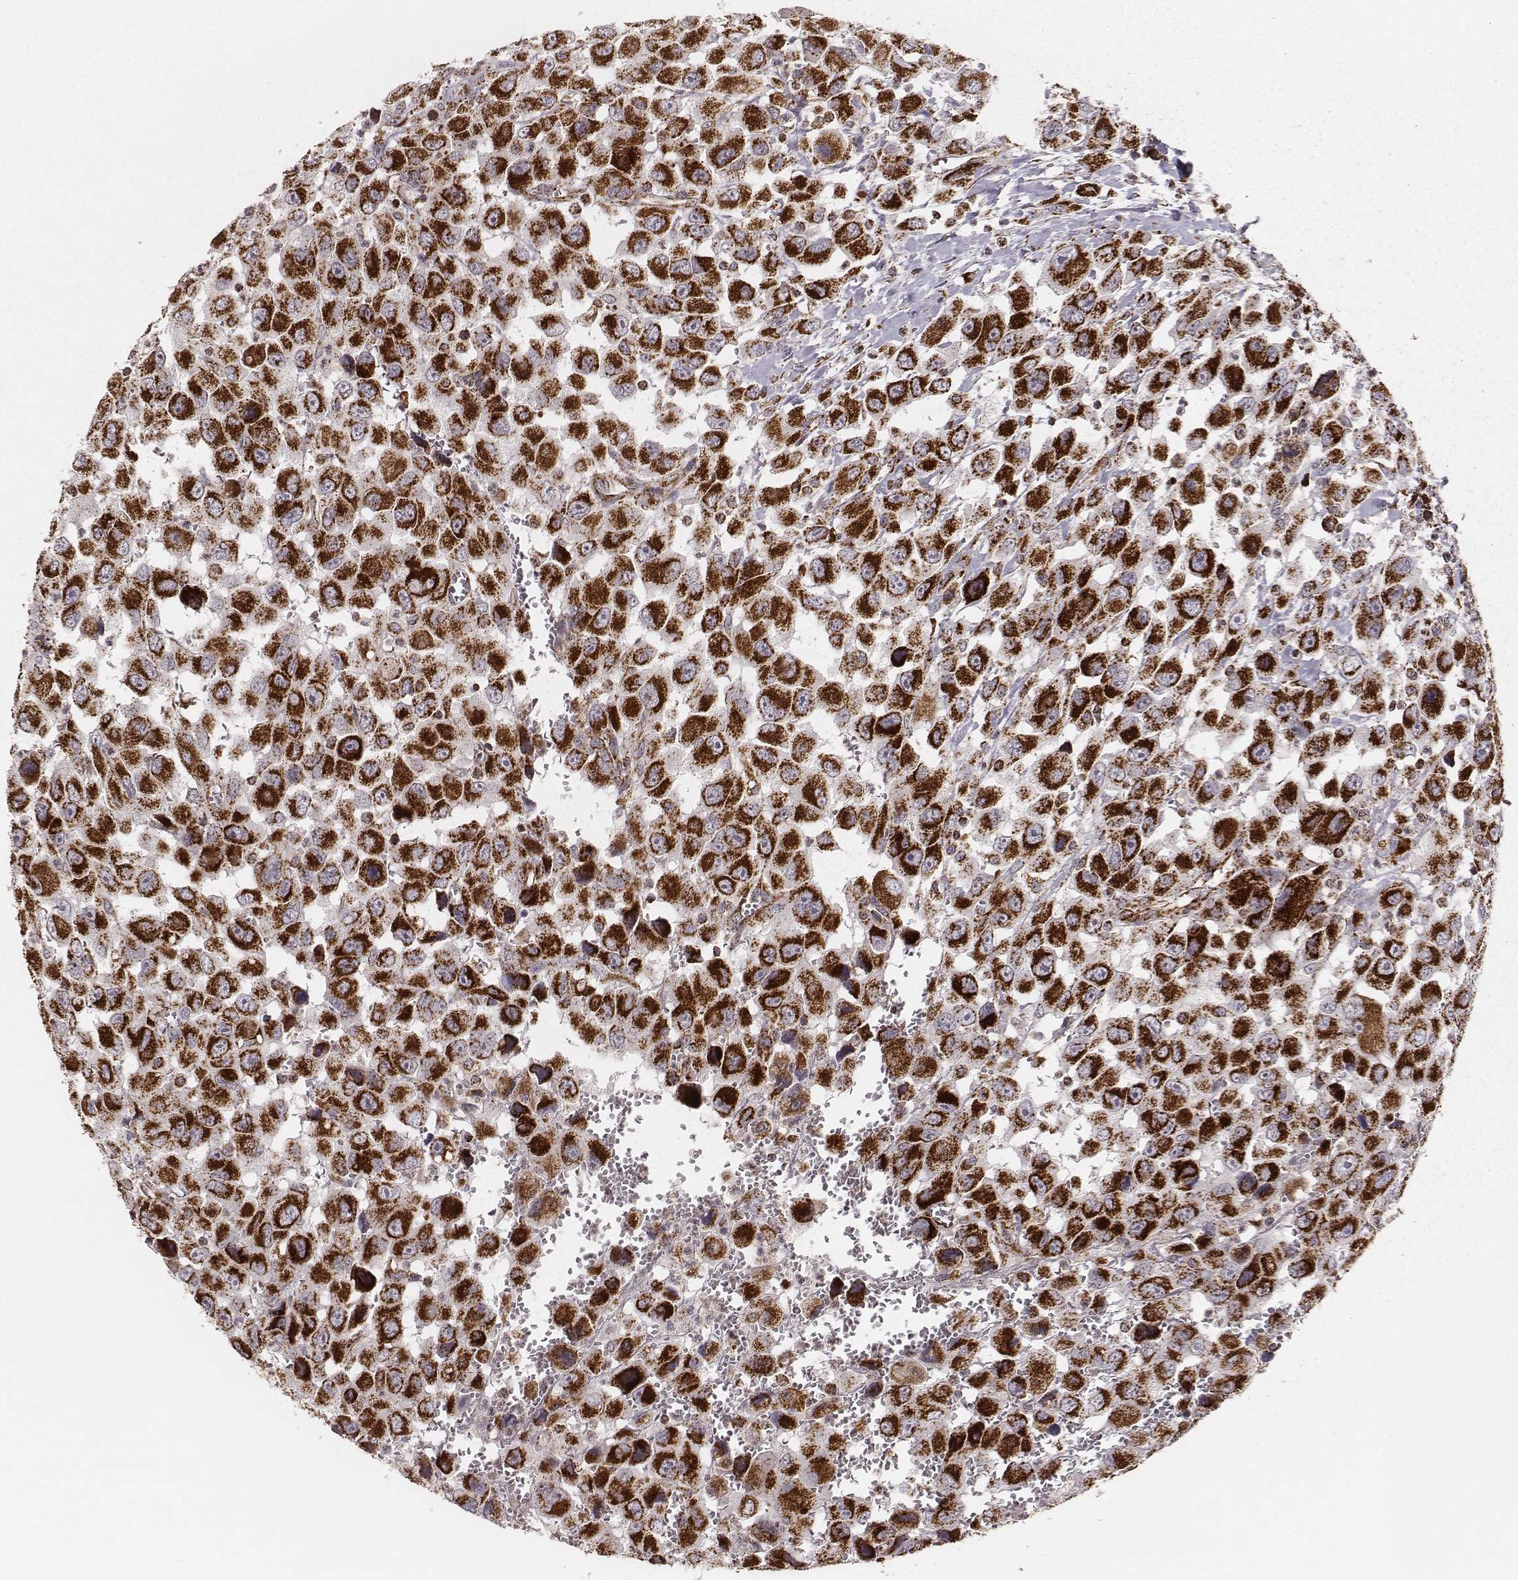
{"staining": {"intensity": "strong", "quantity": ">75%", "location": "cytoplasmic/membranous"}, "tissue": "head and neck cancer", "cell_type": "Tumor cells", "image_type": "cancer", "snomed": [{"axis": "morphology", "description": "Squamous cell carcinoma, NOS"}, {"axis": "morphology", "description": "Squamous cell carcinoma, metastatic, NOS"}, {"axis": "topography", "description": "Oral tissue"}, {"axis": "topography", "description": "Head-Neck"}], "caption": "Immunohistochemistry (IHC) micrograph of head and neck metastatic squamous cell carcinoma stained for a protein (brown), which reveals high levels of strong cytoplasmic/membranous staining in approximately >75% of tumor cells.", "gene": "TUFM", "patient": {"sex": "female", "age": 85}}